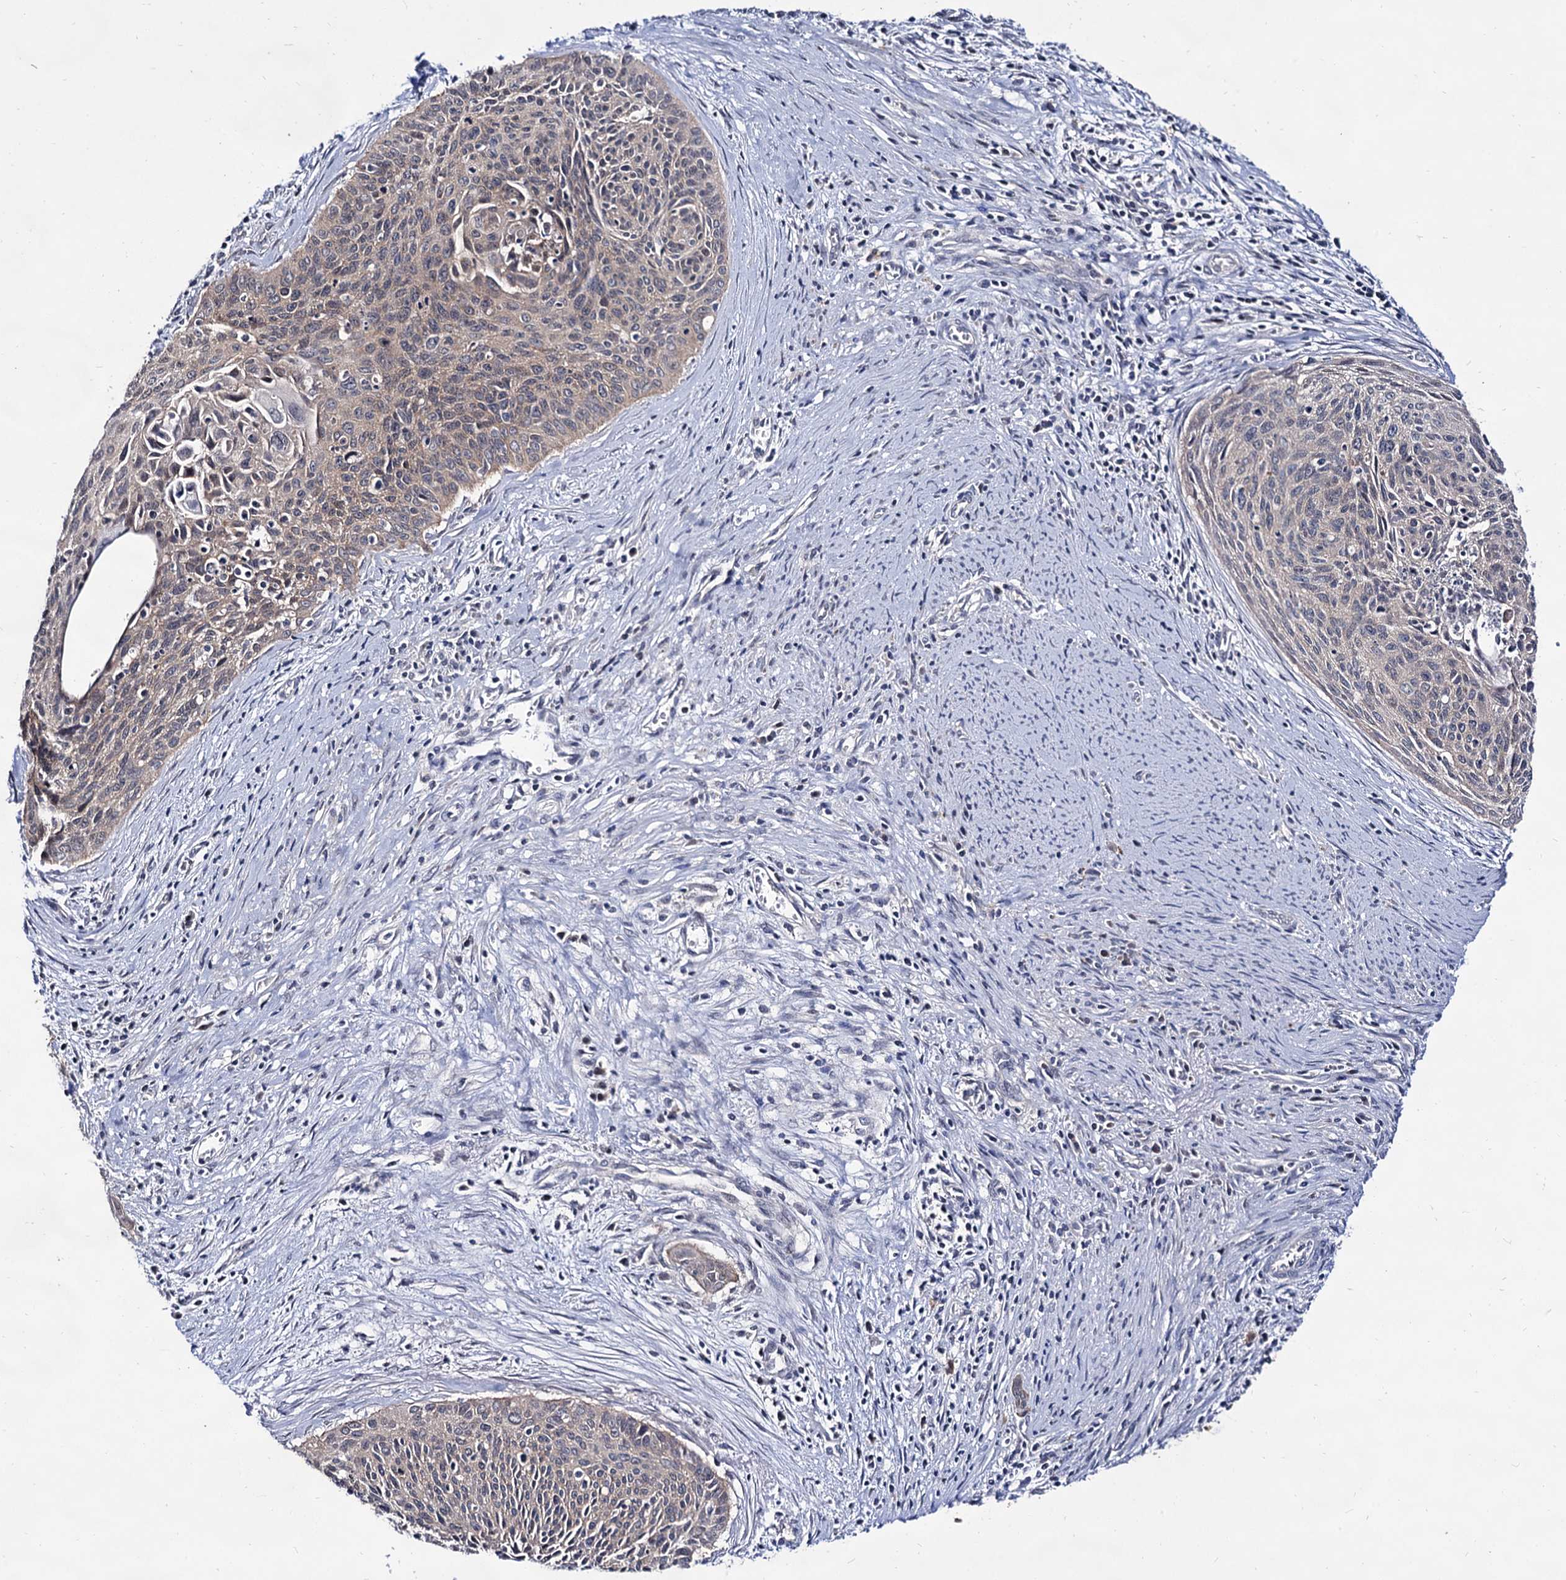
{"staining": {"intensity": "weak", "quantity": "25%-75%", "location": "cytoplasmic/membranous"}, "tissue": "cervical cancer", "cell_type": "Tumor cells", "image_type": "cancer", "snomed": [{"axis": "morphology", "description": "Squamous cell carcinoma, NOS"}, {"axis": "topography", "description": "Cervix"}], "caption": "Immunohistochemical staining of squamous cell carcinoma (cervical) reveals low levels of weak cytoplasmic/membranous staining in approximately 25%-75% of tumor cells. The staining was performed using DAB, with brown indicating positive protein expression. Nuclei are stained blue with hematoxylin.", "gene": "ARFIP2", "patient": {"sex": "female", "age": 55}}